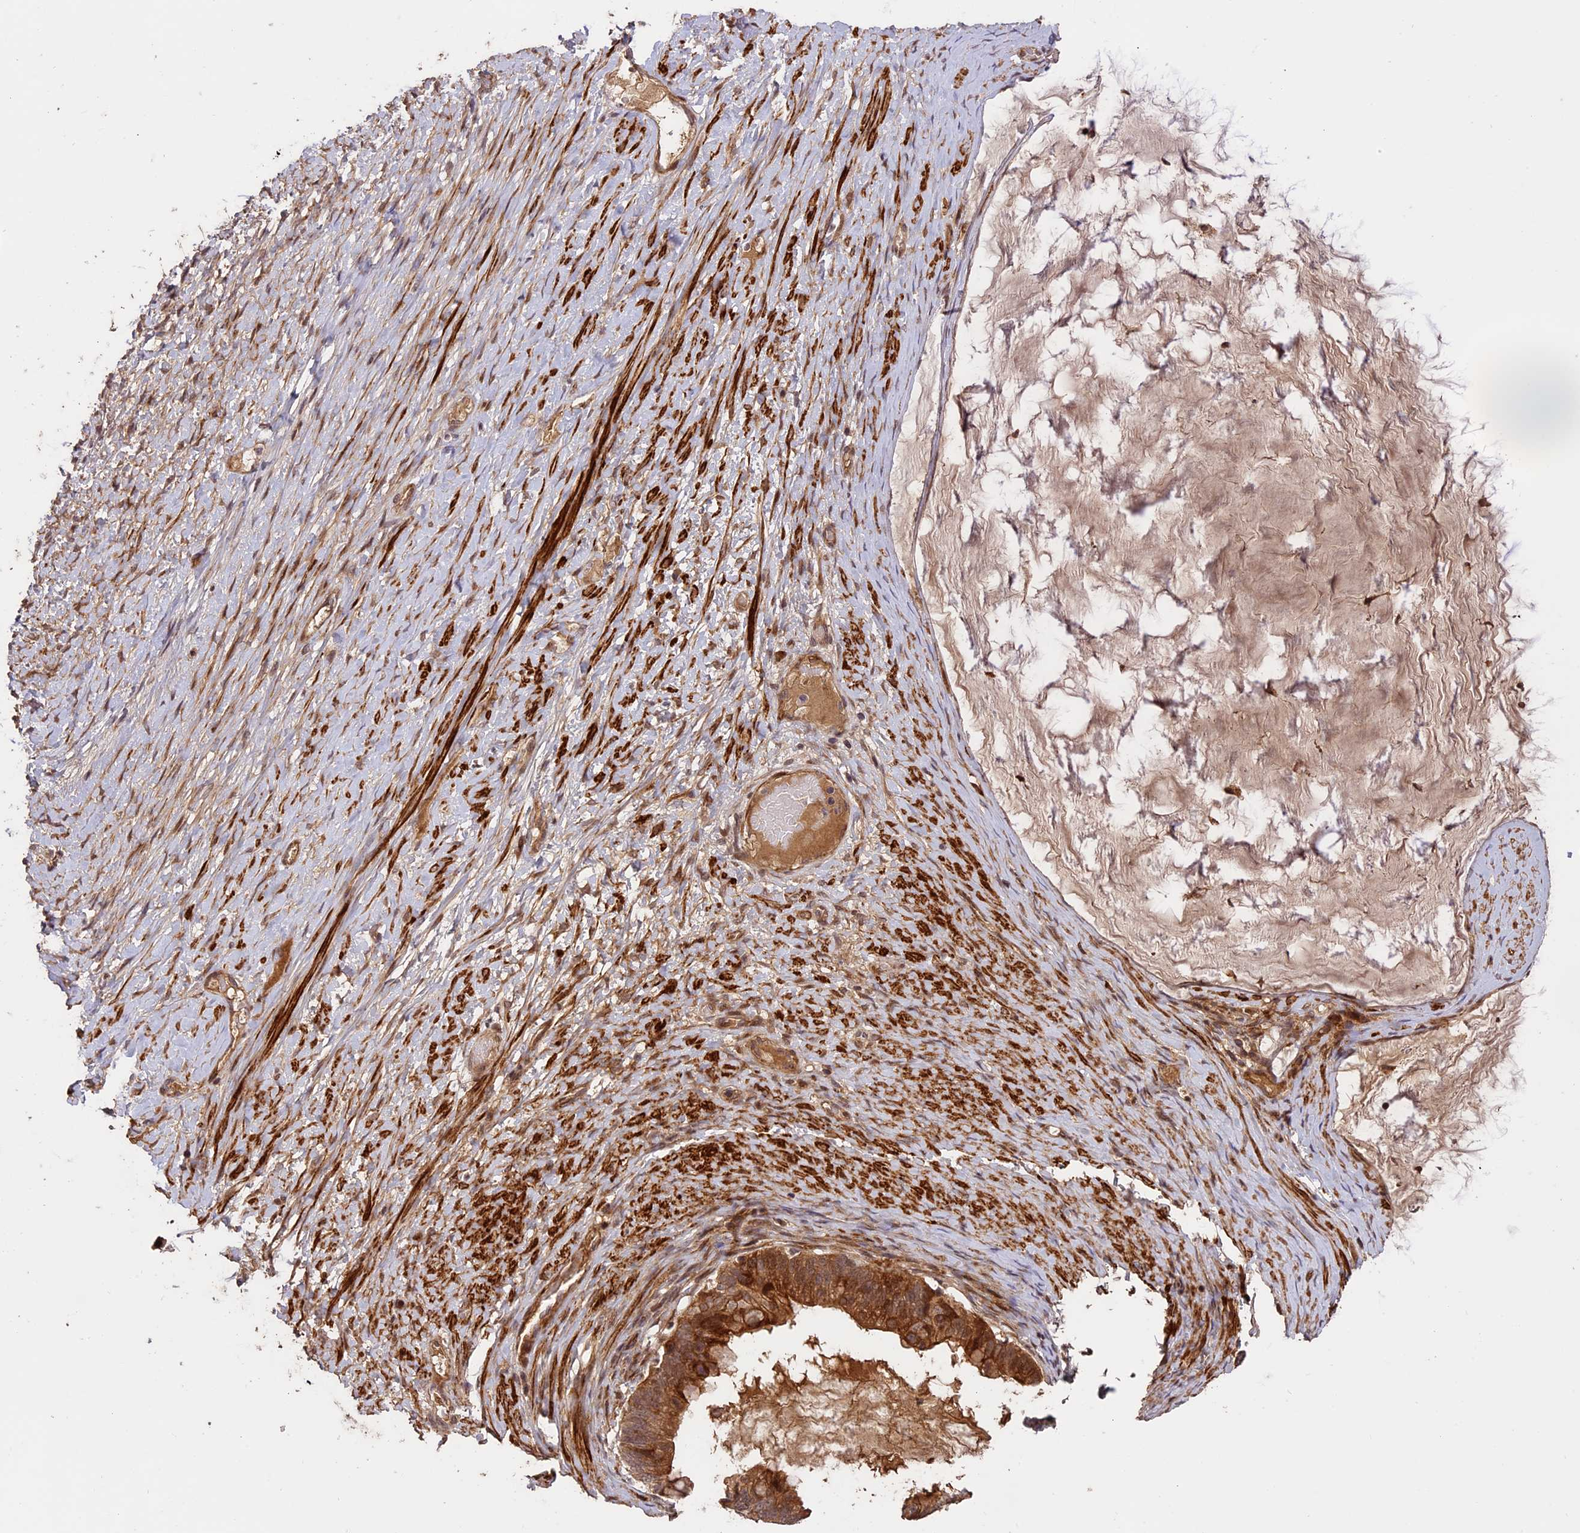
{"staining": {"intensity": "strong", "quantity": ">75%", "location": "cytoplasmic/membranous"}, "tissue": "ovarian cancer", "cell_type": "Tumor cells", "image_type": "cancer", "snomed": [{"axis": "morphology", "description": "Cystadenocarcinoma, mucinous, NOS"}, {"axis": "topography", "description": "Ovary"}], "caption": "Immunohistochemical staining of ovarian mucinous cystadenocarcinoma exhibits high levels of strong cytoplasmic/membranous protein staining in approximately >75% of tumor cells. Nuclei are stained in blue.", "gene": "ENHO", "patient": {"sex": "female", "age": 61}}